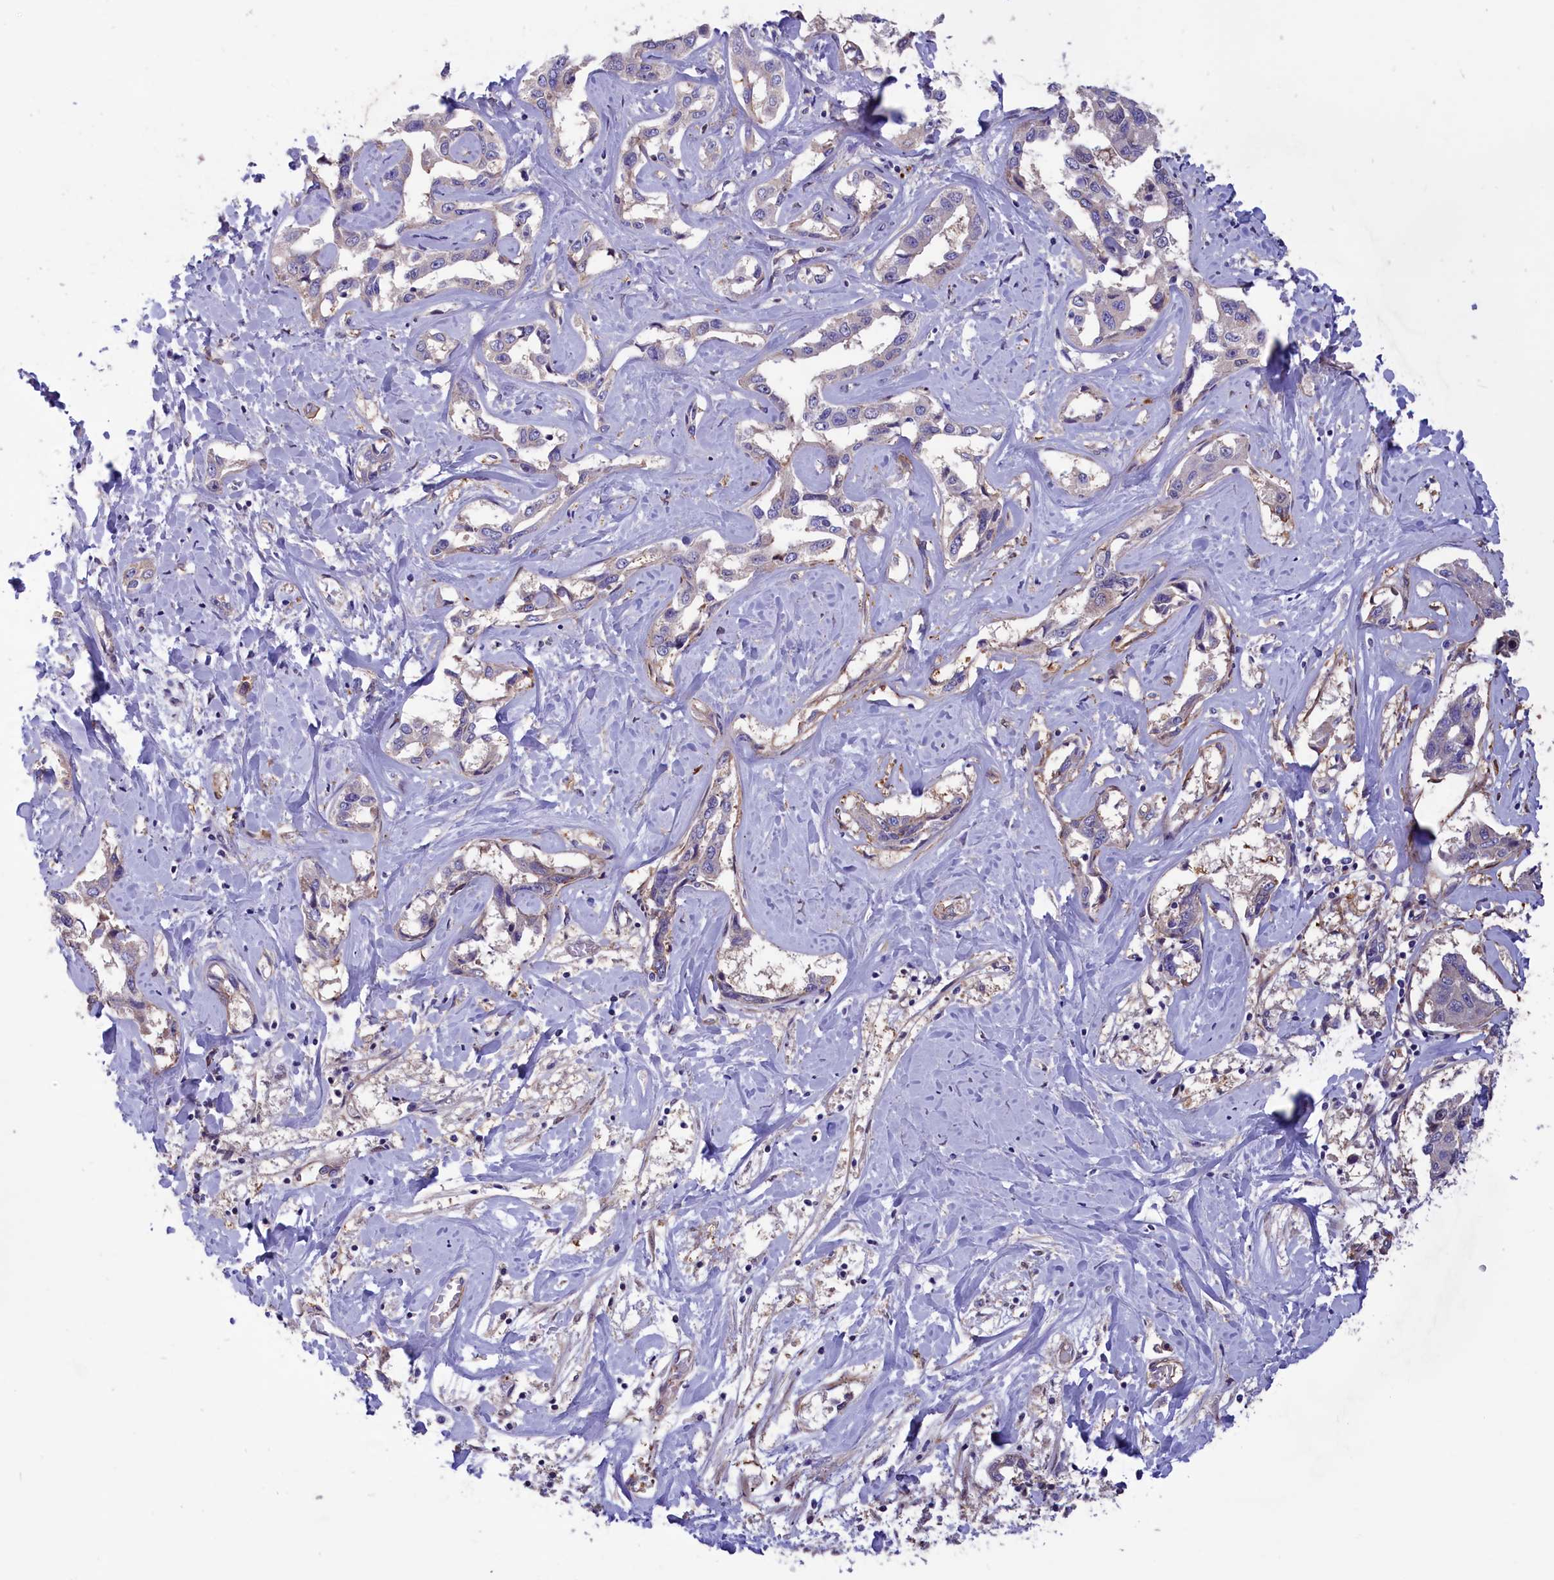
{"staining": {"intensity": "negative", "quantity": "none", "location": "none"}, "tissue": "liver cancer", "cell_type": "Tumor cells", "image_type": "cancer", "snomed": [{"axis": "morphology", "description": "Cholangiocarcinoma"}, {"axis": "topography", "description": "Liver"}], "caption": "Immunohistochemistry image of human liver cholangiocarcinoma stained for a protein (brown), which displays no staining in tumor cells.", "gene": "AMDHD2", "patient": {"sex": "male", "age": 59}}